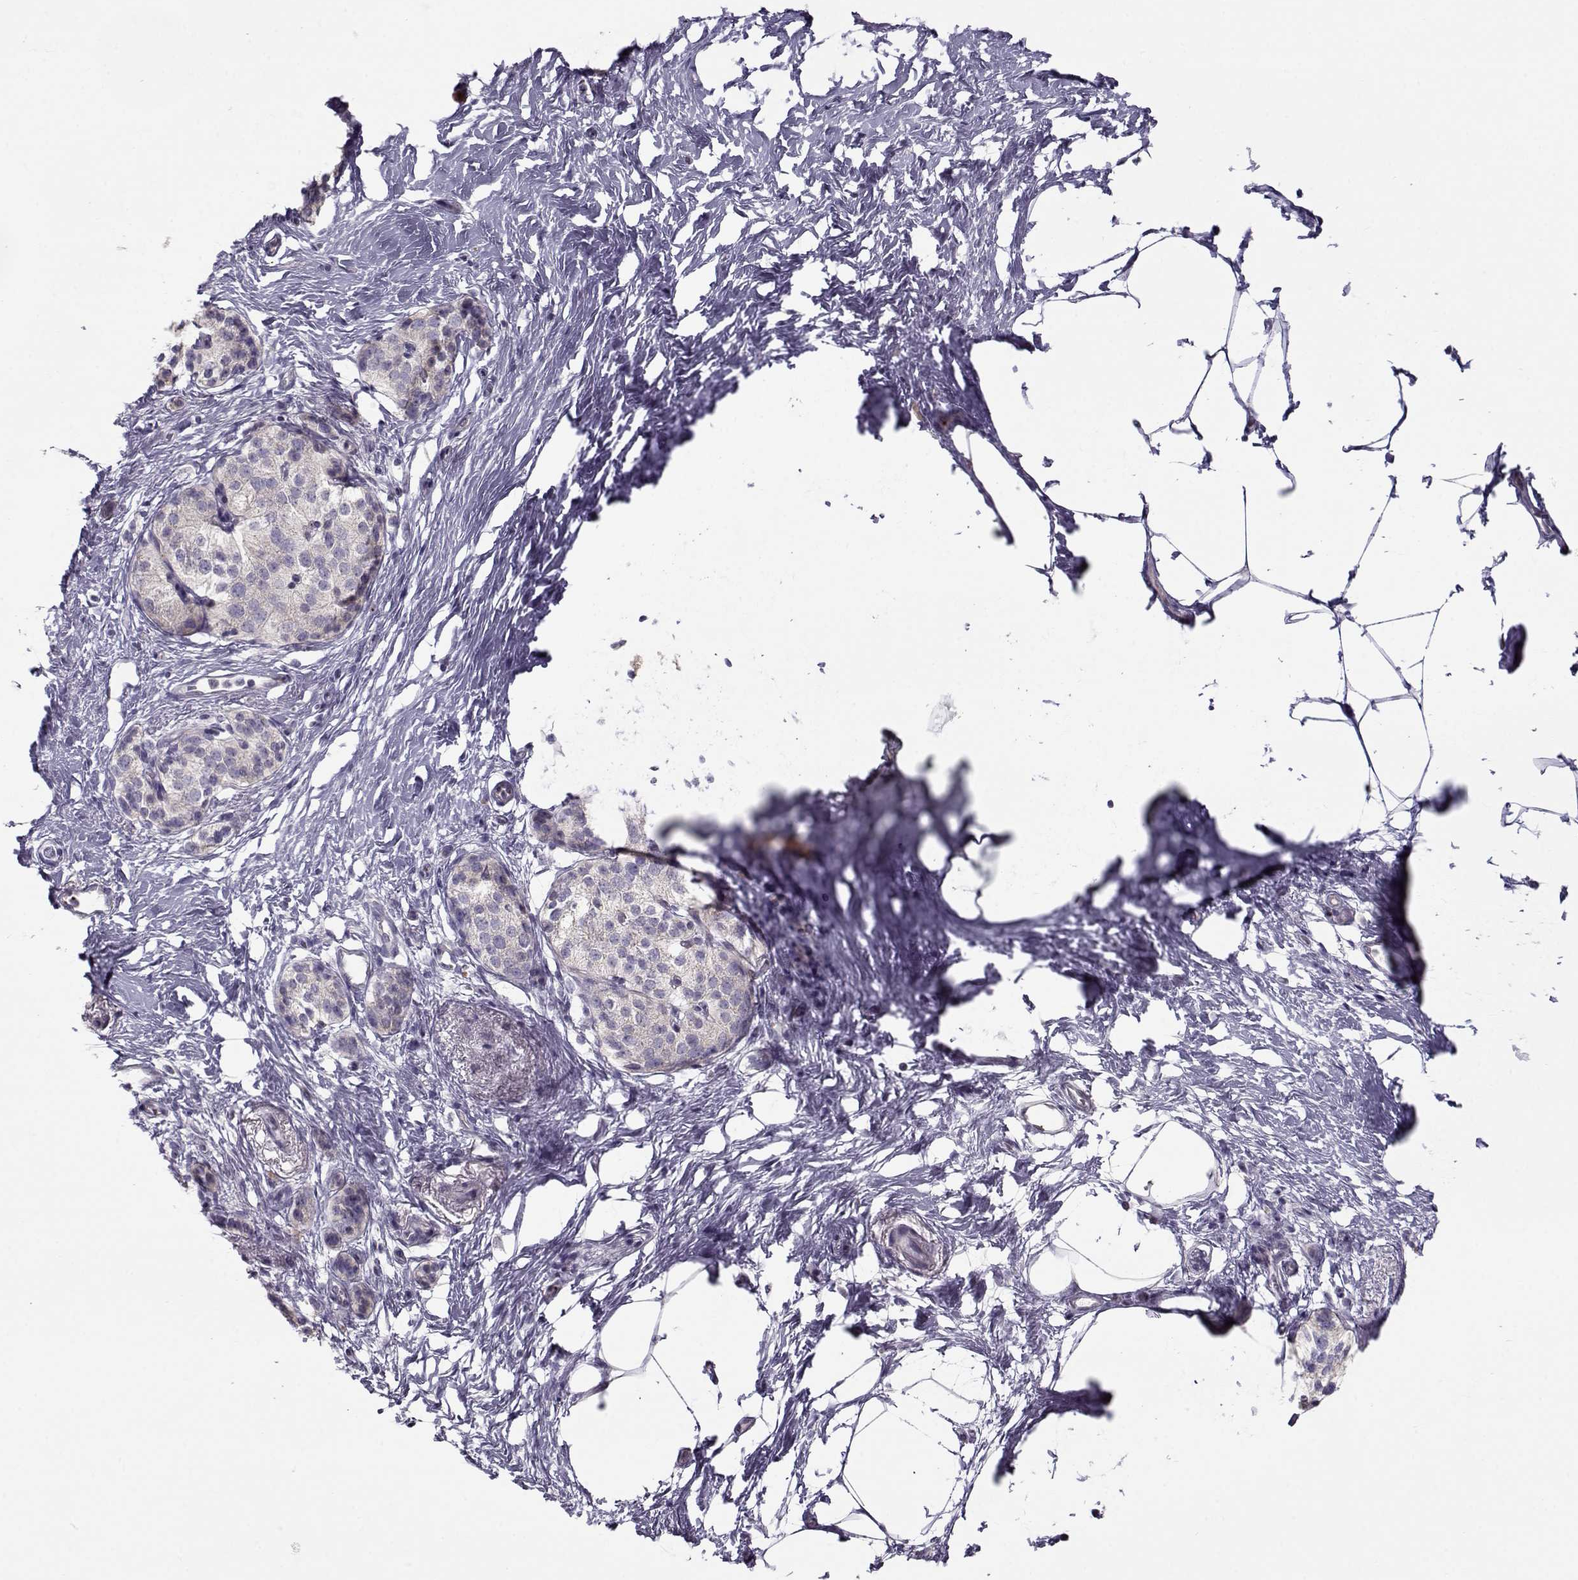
{"staining": {"intensity": "negative", "quantity": "none", "location": "none"}, "tissue": "pancreatic cancer", "cell_type": "Tumor cells", "image_type": "cancer", "snomed": [{"axis": "morphology", "description": "Adenocarcinoma, NOS"}, {"axis": "topography", "description": "Pancreas"}], "caption": "A photomicrograph of human adenocarcinoma (pancreatic) is negative for staining in tumor cells. The staining was performed using DAB to visualize the protein expression in brown, while the nuclei were stained in blue with hematoxylin (Magnification: 20x).", "gene": "KLF17", "patient": {"sex": "female", "age": 72}}